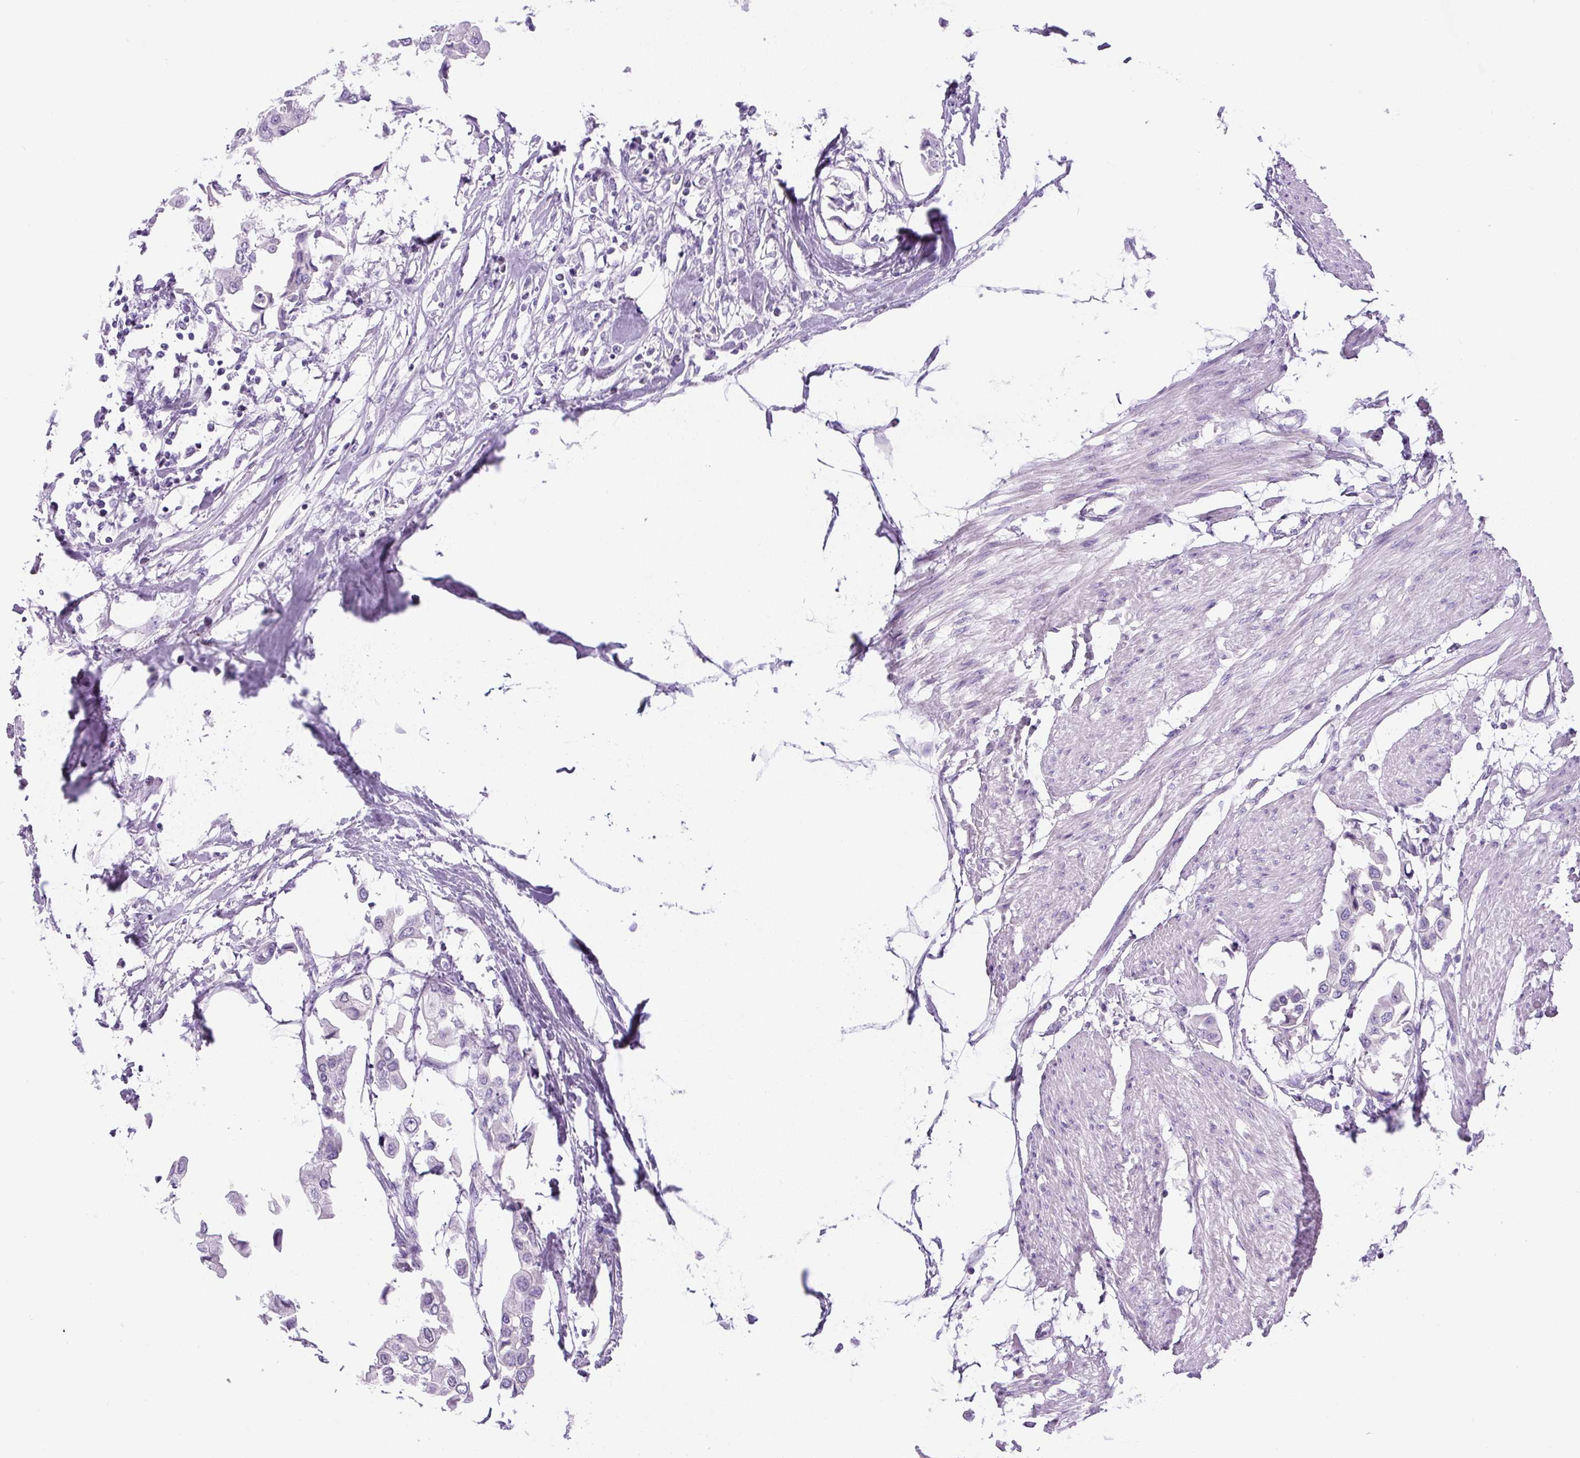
{"staining": {"intensity": "negative", "quantity": "none", "location": "none"}, "tissue": "urothelial cancer", "cell_type": "Tumor cells", "image_type": "cancer", "snomed": [{"axis": "morphology", "description": "Urothelial carcinoma, High grade"}, {"axis": "topography", "description": "Urinary bladder"}], "caption": "Urothelial cancer stained for a protein using immunohistochemistry reveals no expression tumor cells.", "gene": "ADAMTS19", "patient": {"sex": "male", "age": 64}}